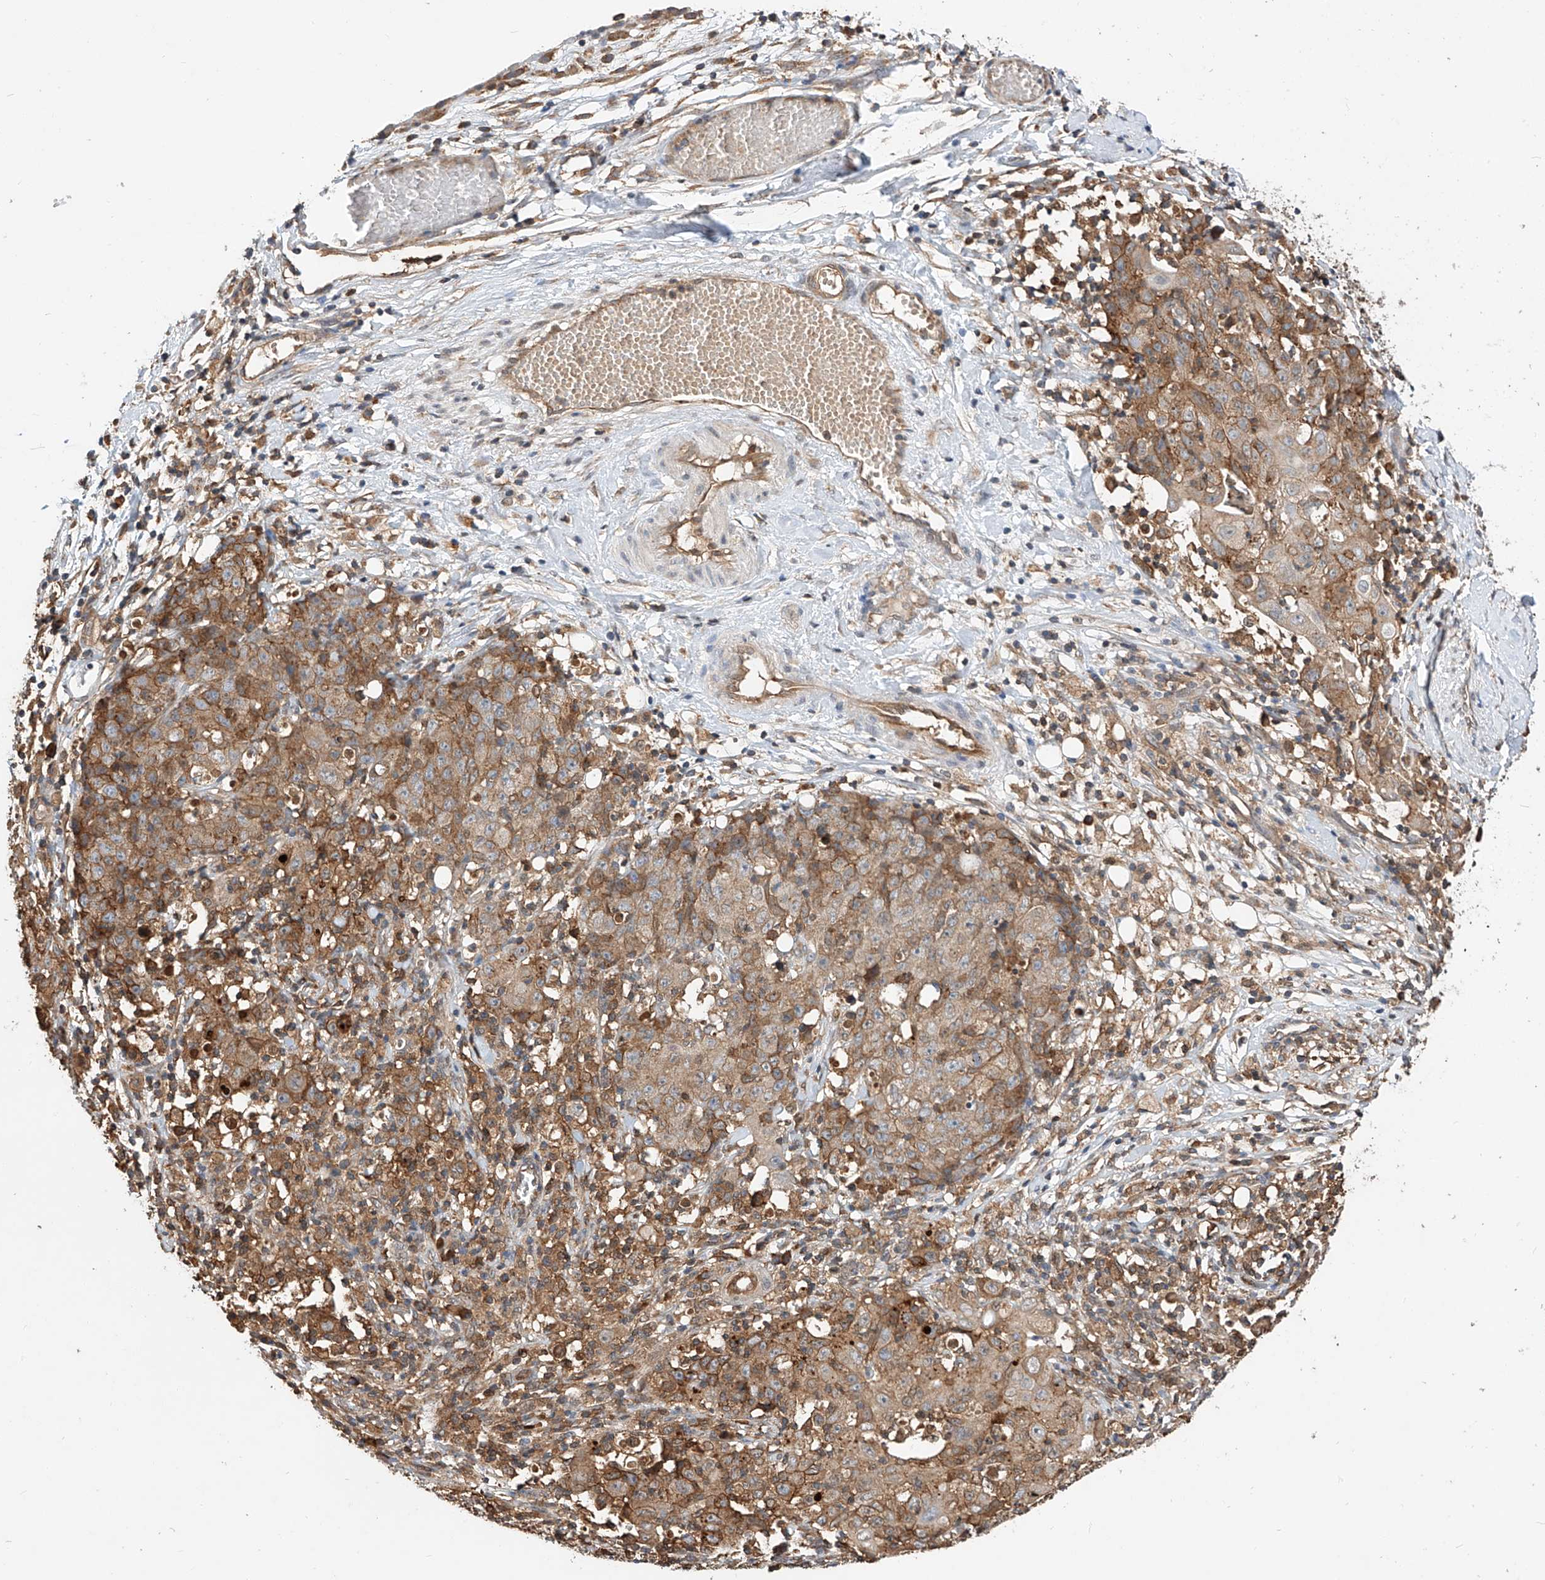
{"staining": {"intensity": "moderate", "quantity": ">75%", "location": "cytoplasmic/membranous"}, "tissue": "ovarian cancer", "cell_type": "Tumor cells", "image_type": "cancer", "snomed": [{"axis": "morphology", "description": "Carcinoma, endometroid"}, {"axis": "topography", "description": "Ovary"}], "caption": "The image reveals staining of ovarian cancer (endometroid carcinoma), revealing moderate cytoplasmic/membranous protein staining (brown color) within tumor cells. Using DAB (brown) and hematoxylin (blue) stains, captured at high magnification using brightfield microscopy.", "gene": "RILPL2", "patient": {"sex": "female", "age": 42}}